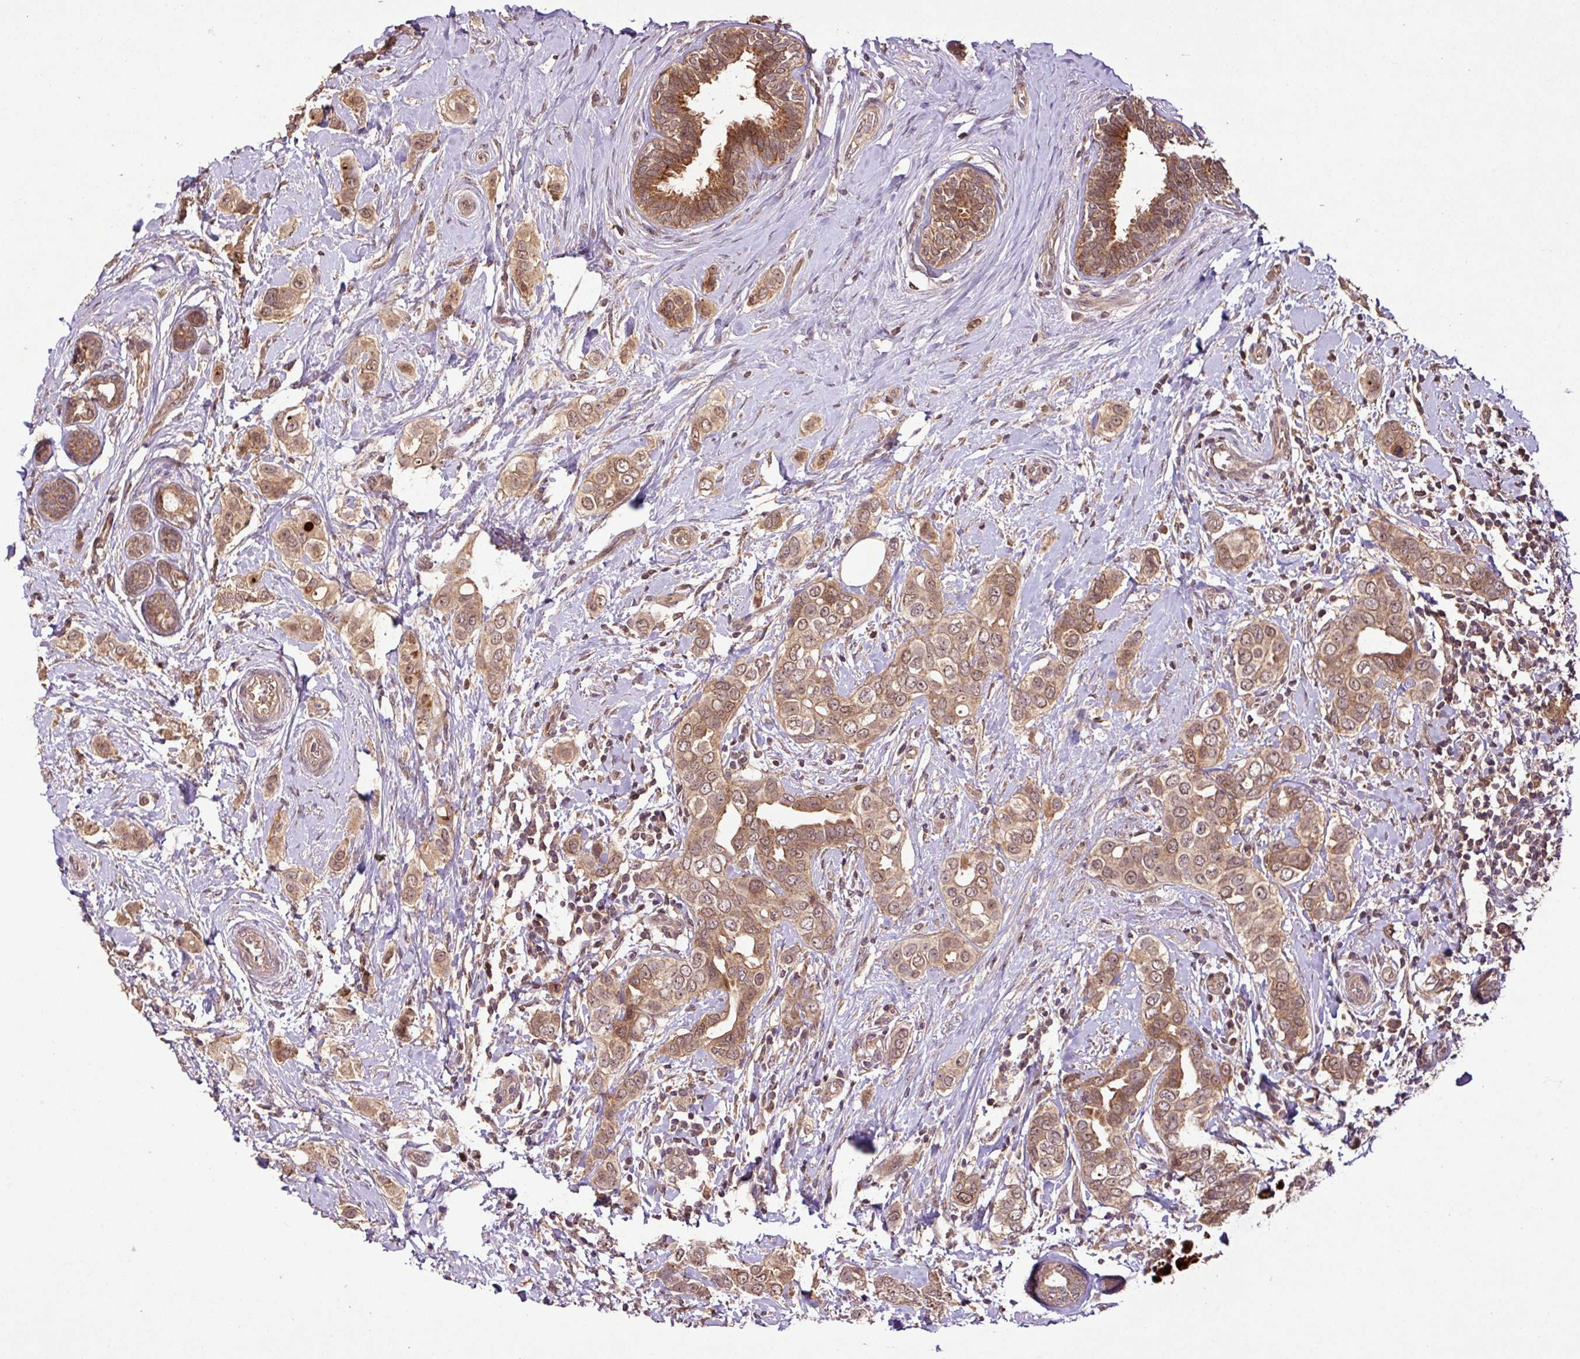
{"staining": {"intensity": "moderate", "quantity": ">75%", "location": "cytoplasmic/membranous,nuclear"}, "tissue": "breast cancer", "cell_type": "Tumor cells", "image_type": "cancer", "snomed": [{"axis": "morphology", "description": "Lobular carcinoma"}, {"axis": "topography", "description": "Breast"}], "caption": "High-magnification brightfield microscopy of breast cancer (lobular carcinoma) stained with DAB (3,3'-diaminobenzidine) (brown) and counterstained with hematoxylin (blue). tumor cells exhibit moderate cytoplasmic/membranous and nuclear expression is present in approximately>75% of cells. (Brightfield microscopy of DAB IHC at high magnification).", "gene": "FAIM", "patient": {"sex": "female", "age": 51}}